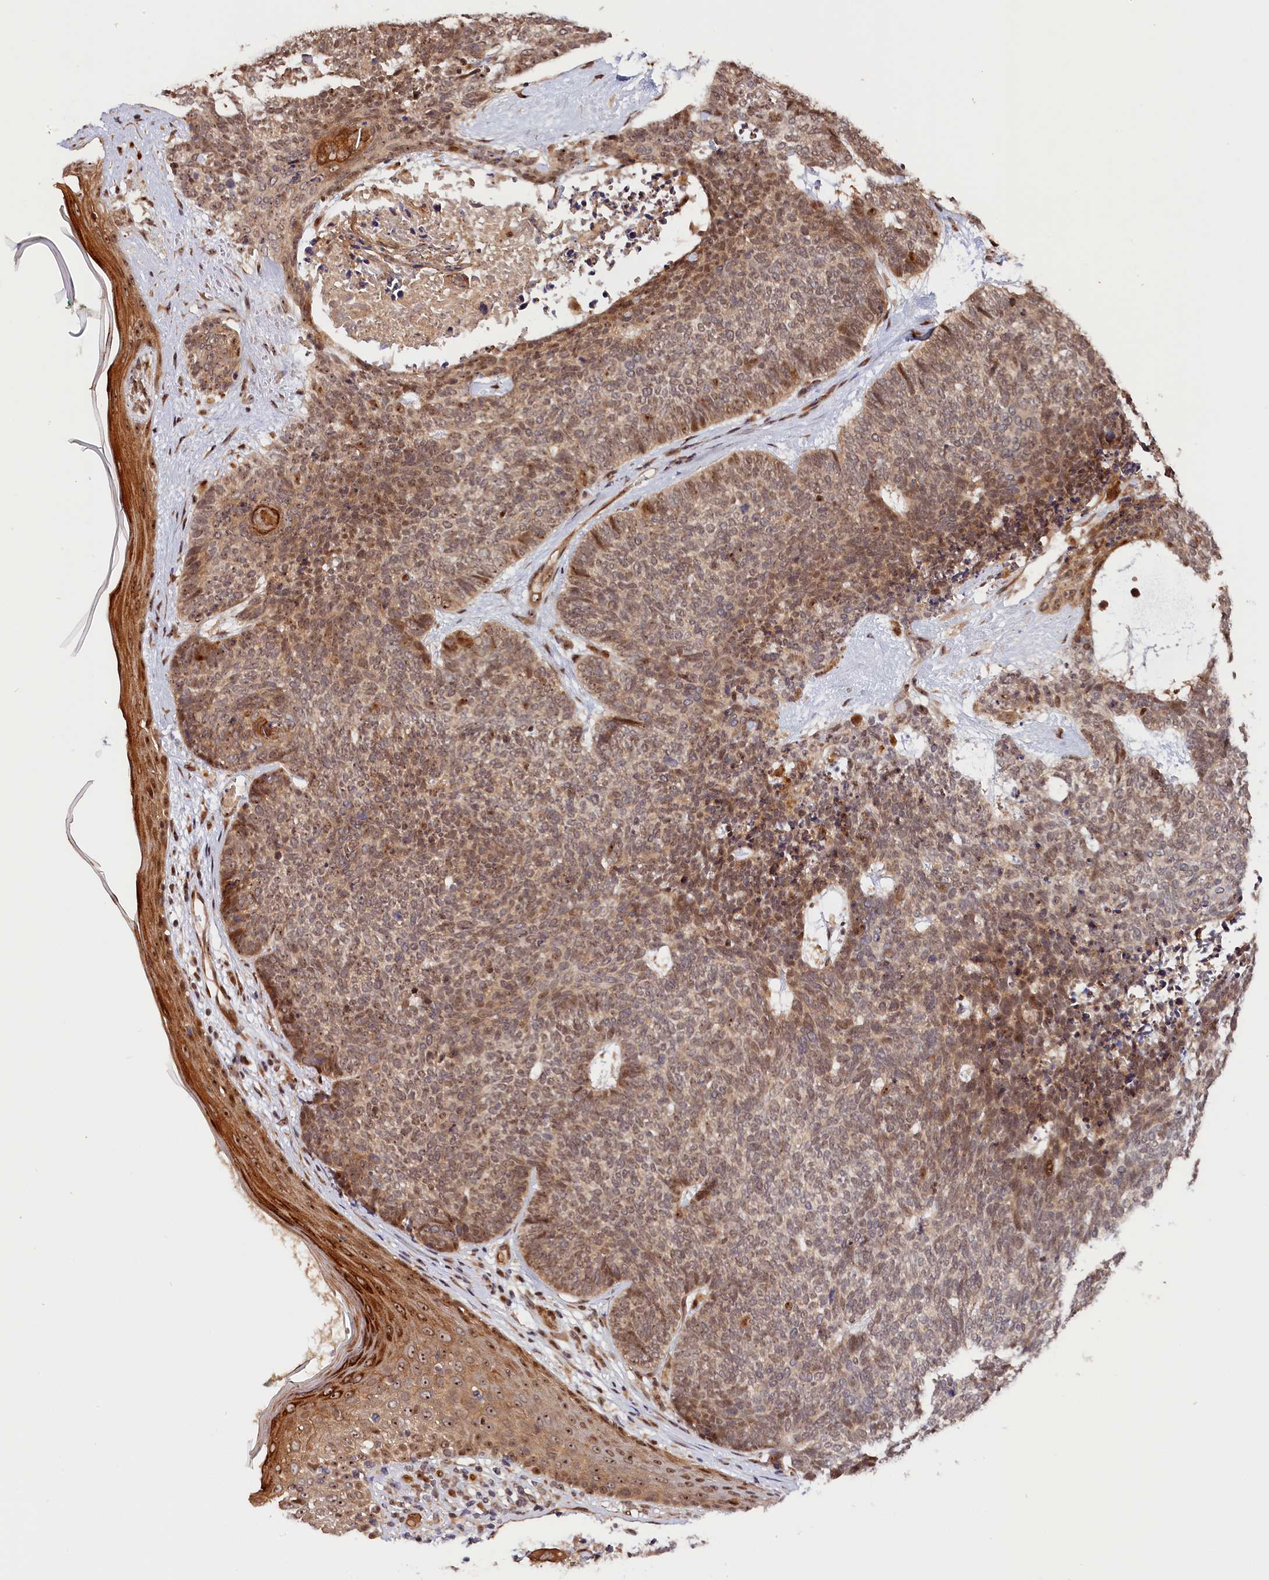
{"staining": {"intensity": "moderate", "quantity": ">75%", "location": "cytoplasmic/membranous,nuclear"}, "tissue": "skin cancer", "cell_type": "Tumor cells", "image_type": "cancer", "snomed": [{"axis": "morphology", "description": "Basal cell carcinoma"}, {"axis": "topography", "description": "Skin"}], "caption": "A photomicrograph of human skin basal cell carcinoma stained for a protein displays moderate cytoplasmic/membranous and nuclear brown staining in tumor cells.", "gene": "ANKRD24", "patient": {"sex": "female", "age": 84}}